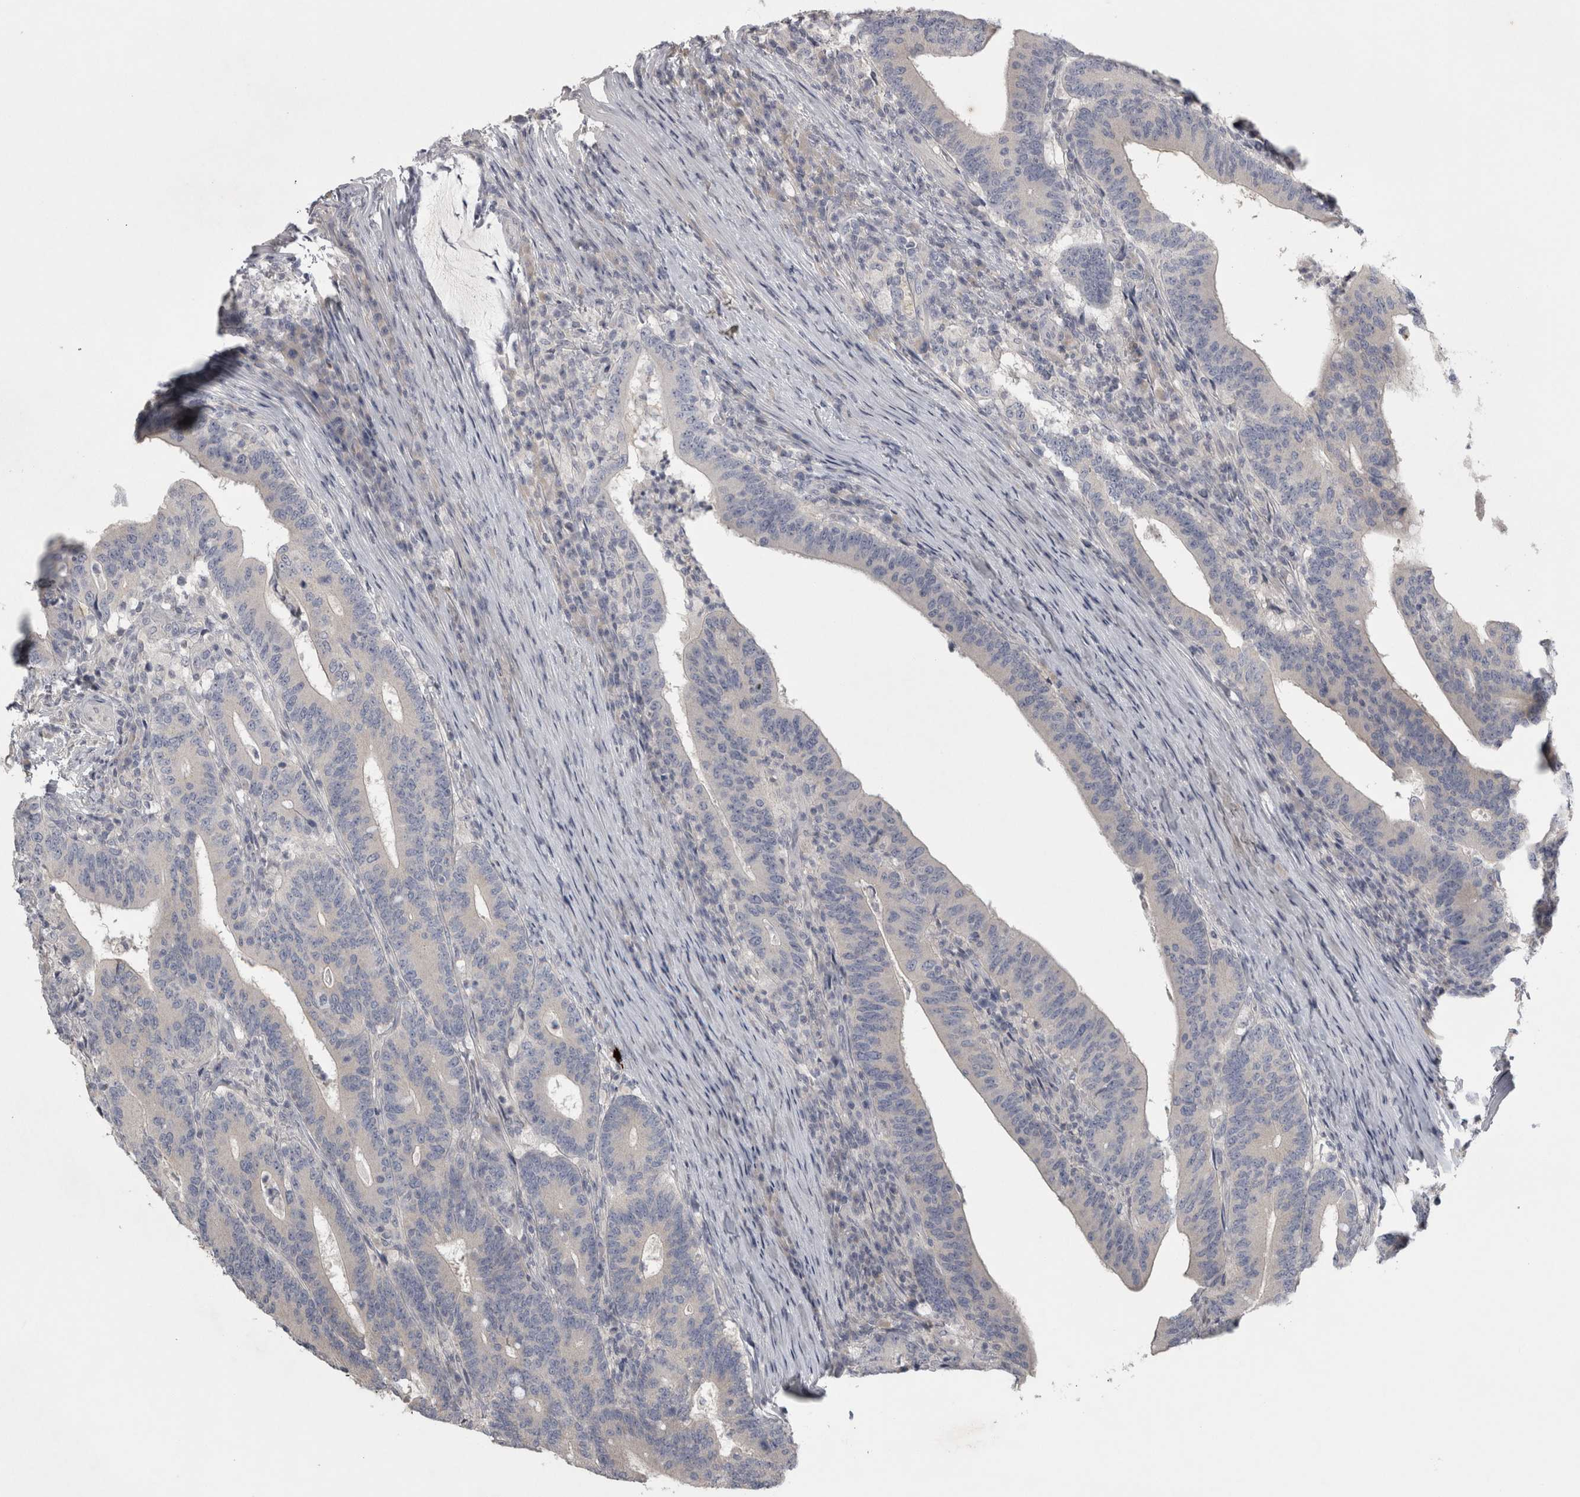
{"staining": {"intensity": "negative", "quantity": "none", "location": "none"}, "tissue": "colorectal cancer", "cell_type": "Tumor cells", "image_type": "cancer", "snomed": [{"axis": "morphology", "description": "Adenocarcinoma, NOS"}, {"axis": "topography", "description": "Colon"}], "caption": "Immunohistochemistry of colorectal adenocarcinoma shows no positivity in tumor cells.", "gene": "ENPP7", "patient": {"sex": "female", "age": 66}}